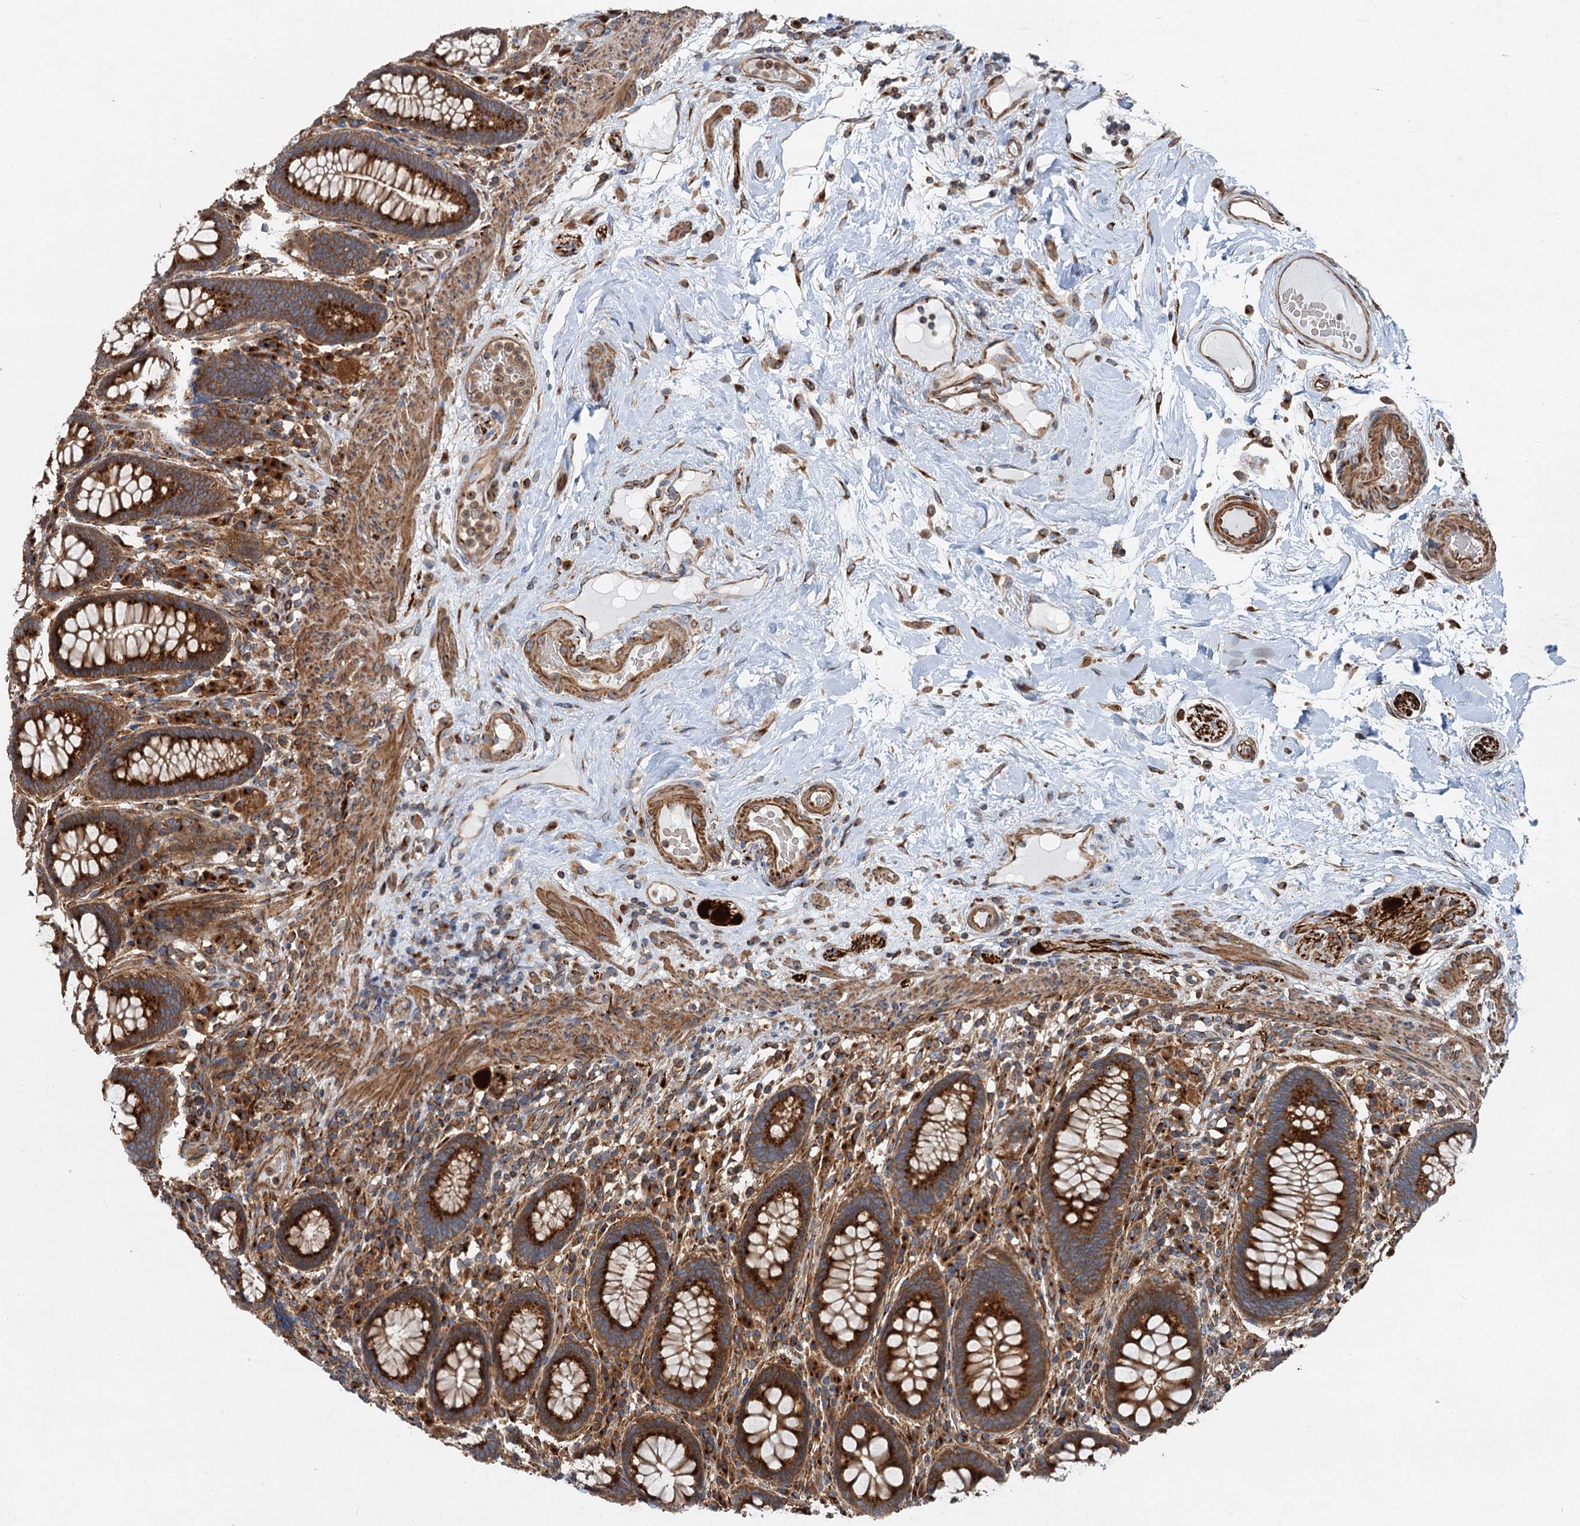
{"staining": {"intensity": "moderate", "quantity": ">75%", "location": "cytoplasmic/membranous"}, "tissue": "colon", "cell_type": "Endothelial cells", "image_type": "normal", "snomed": [{"axis": "morphology", "description": "Normal tissue, NOS"}, {"axis": "topography", "description": "Colon"}], "caption": "DAB (3,3'-diaminobenzidine) immunohistochemical staining of unremarkable colon exhibits moderate cytoplasmic/membranous protein positivity in about >75% of endothelial cells.", "gene": "ANKRD26", "patient": {"sex": "female", "age": 79}}